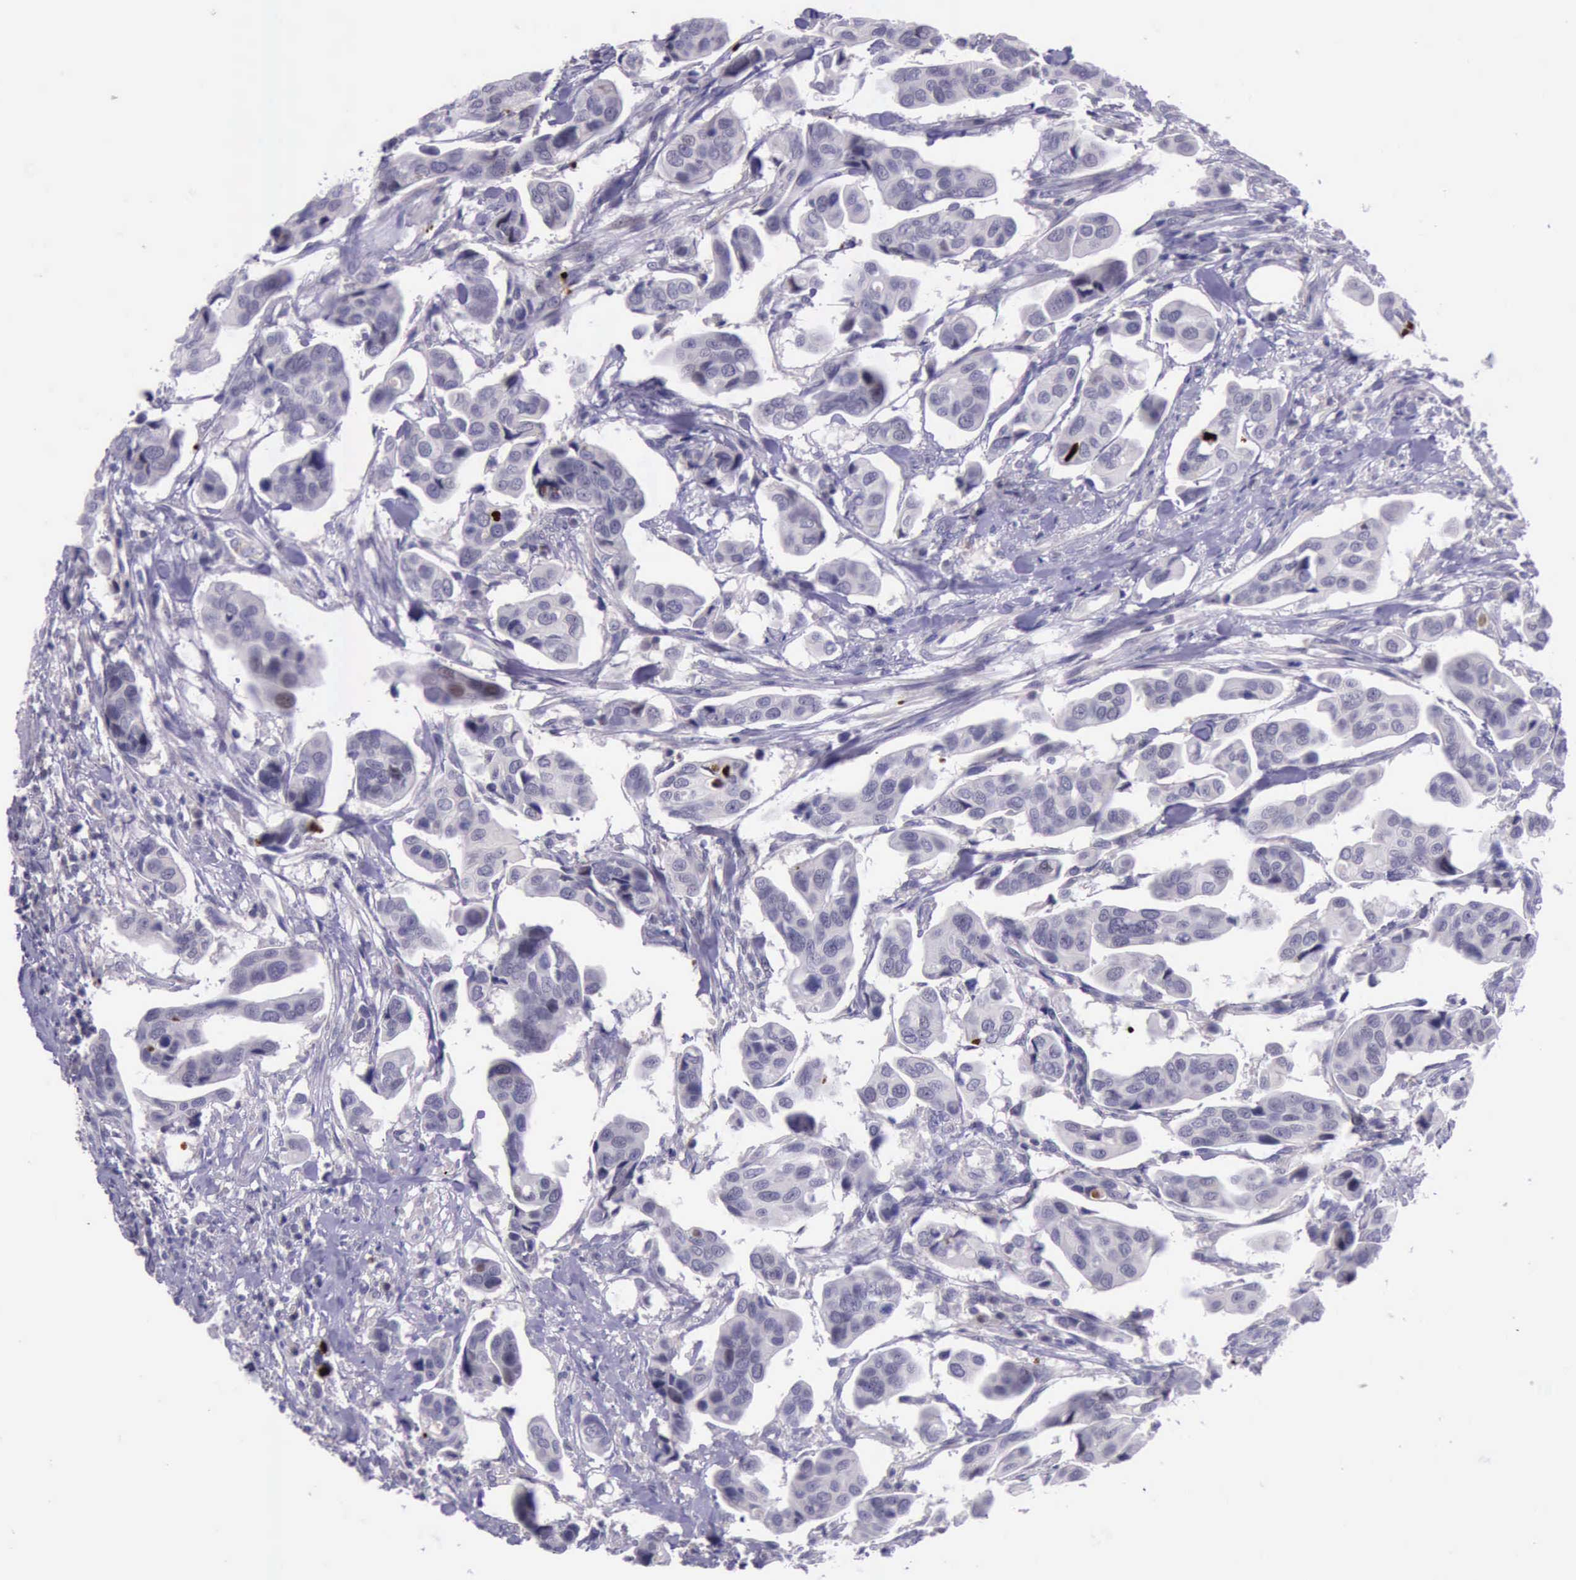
{"staining": {"intensity": "strong", "quantity": "<25%", "location": "nuclear"}, "tissue": "urothelial cancer", "cell_type": "Tumor cells", "image_type": "cancer", "snomed": [{"axis": "morphology", "description": "Adenocarcinoma, NOS"}, {"axis": "topography", "description": "Urinary bladder"}], "caption": "Immunohistochemistry (IHC) staining of urothelial cancer, which demonstrates medium levels of strong nuclear expression in about <25% of tumor cells indicating strong nuclear protein positivity. The staining was performed using DAB (3,3'-diaminobenzidine) (brown) for protein detection and nuclei were counterstained in hematoxylin (blue).", "gene": "PARP1", "patient": {"sex": "male", "age": 61}}